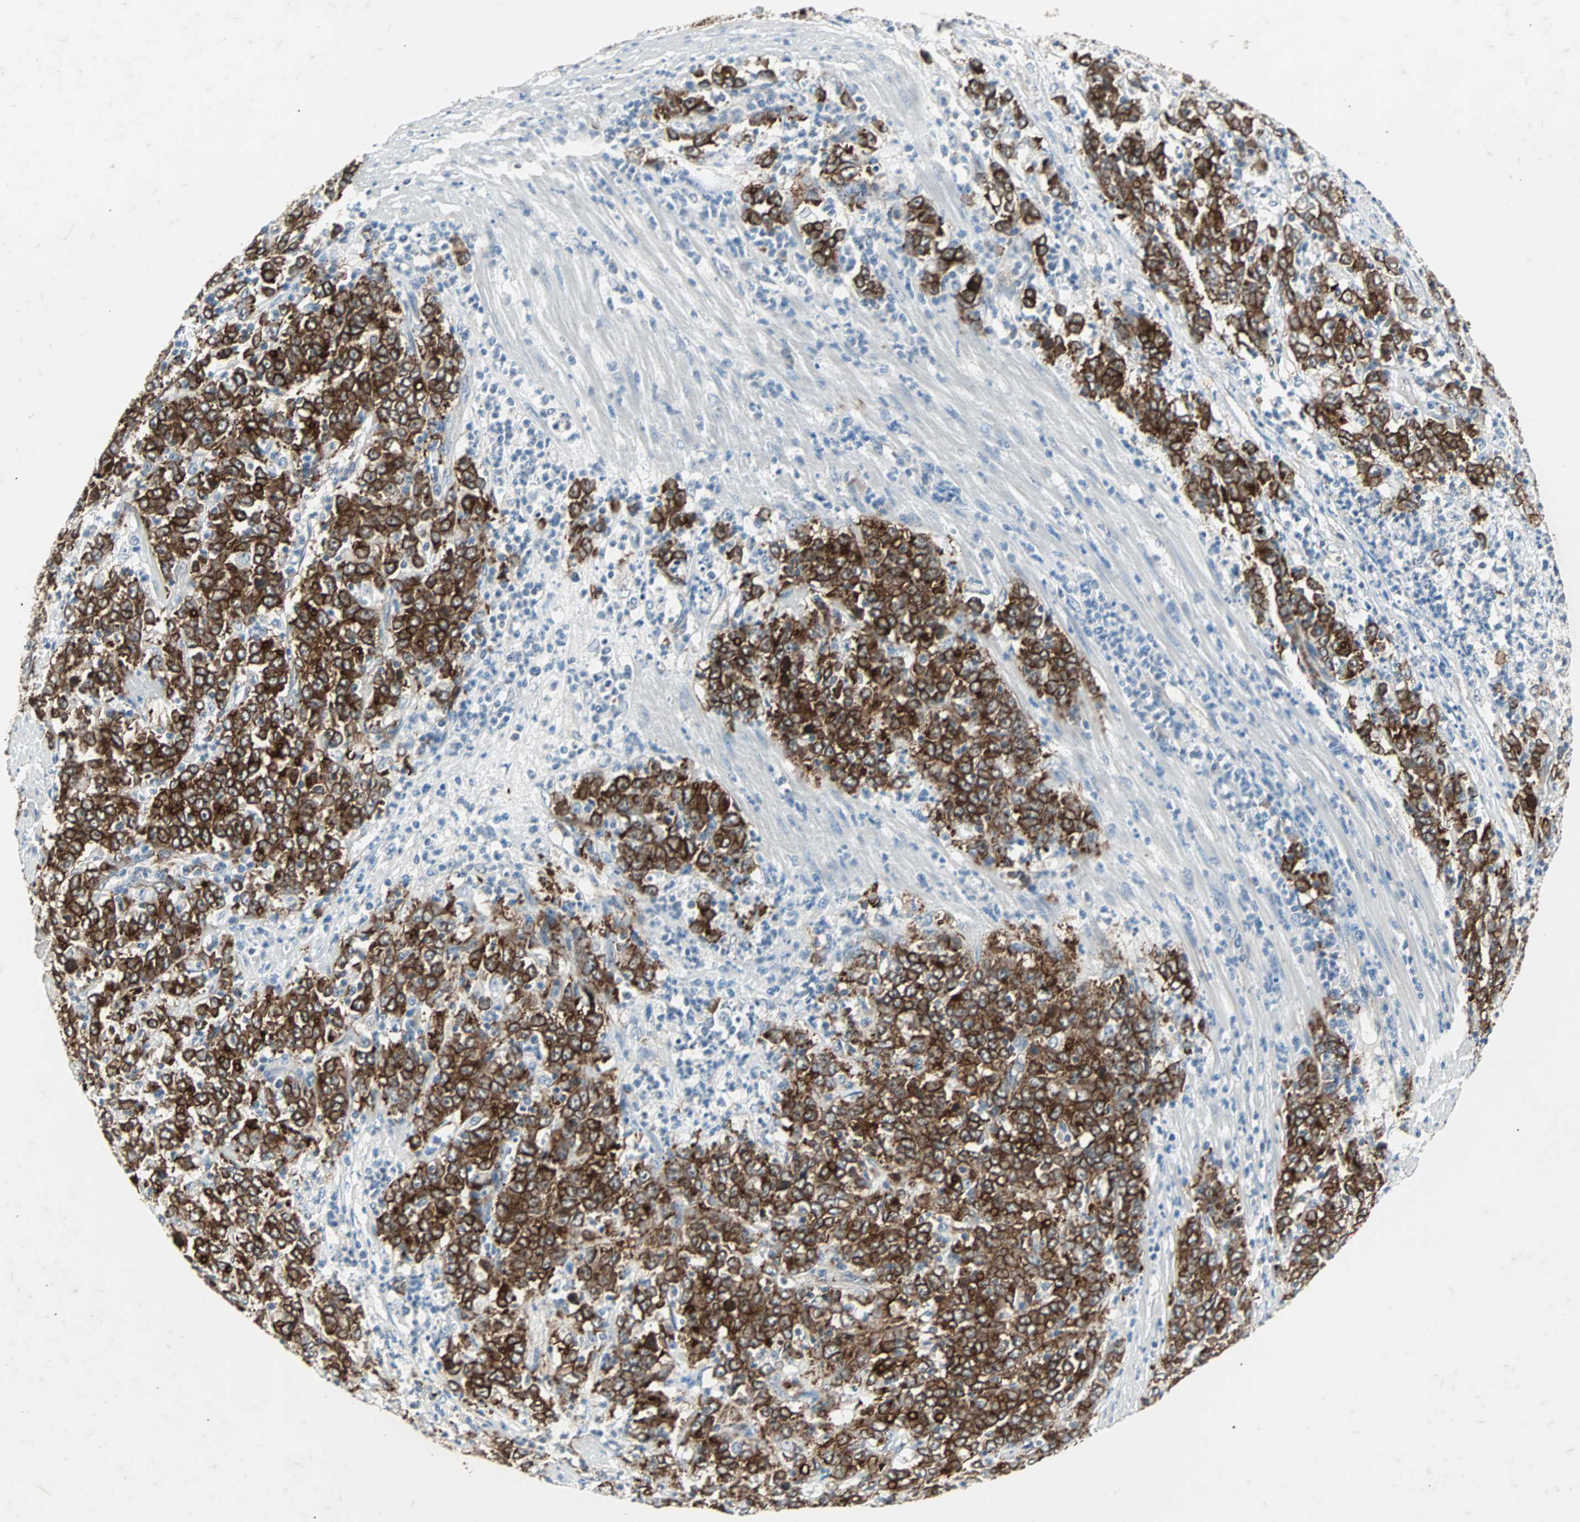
{"staining": {"intensity": "strong", "quantity": ">75%", "location": "cytoplasmic/membranous"}, "tissue": "stomach cancer", "cell_type": "Tumor cells", "image_type": "cancer", "snomed": [{"axis": "morphology", "description": "Adenocarcinoma, NOS"}, {"axis": "topography", "description": "Stomach, lower"}], "caption": "Strong cytoplasmic/membranous protein positivity is appreciated in about >75% of tumor cells in stomach adenocarcinoma.", "gene": "CMC2", "patient": {"sex": "female", "age": 71}}